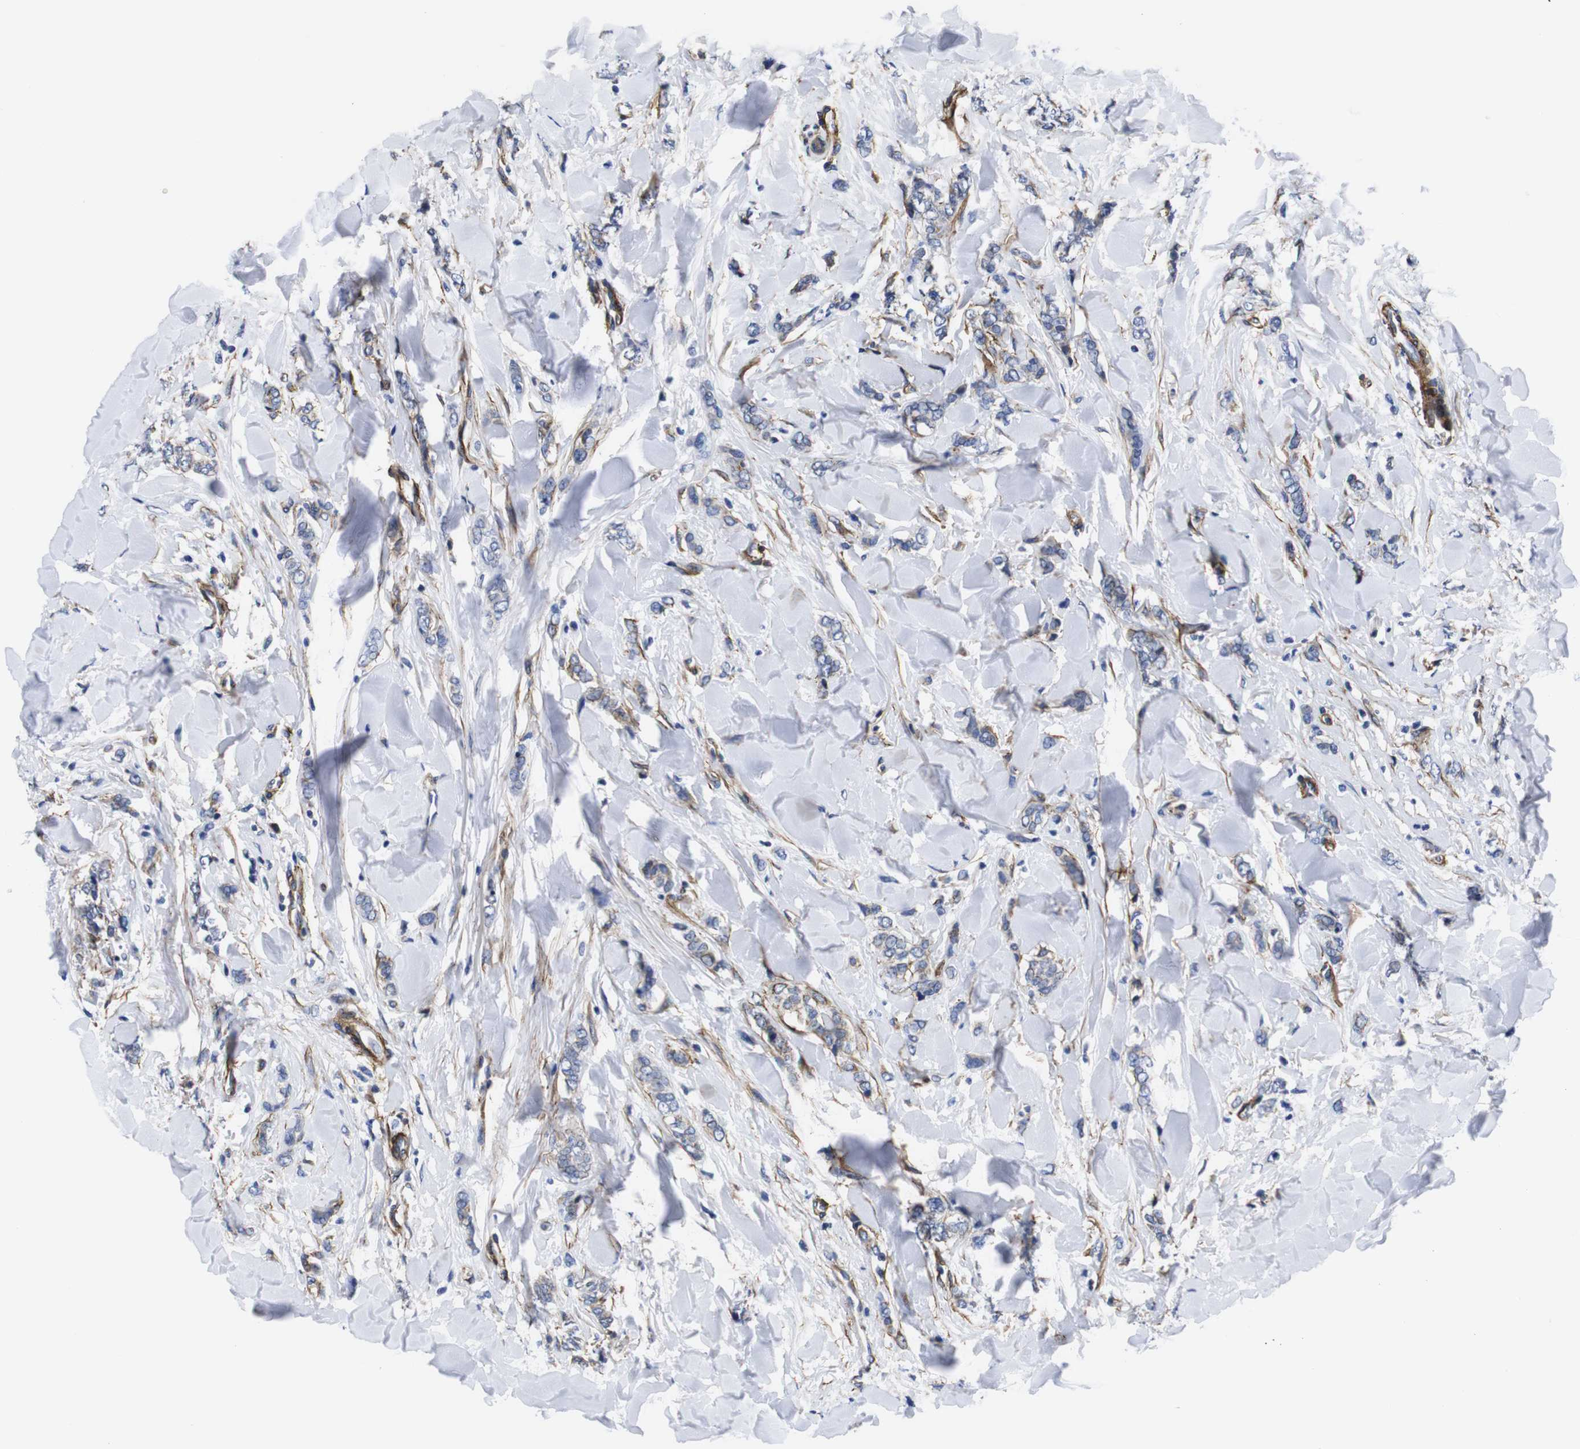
{"staining": {"intensity": "weak", "quantity": "<25%", "location": "cytoplasmic/membranous"}, "tissue": "breast cancer", "cell_type": "Tumor cells", "image_type": "cancer", "snomed": [{"axis": "morphology", "description": "Lobular carcinoma"}, {"axis": "topography", "description": "Skin"}, {"axis": "topography", "description": "Breast"}], "caption": "IHC photomicrograph of breast cancer (lobular carcinoma) stained for a protein (brown), which exhibits no positivity in tumor cells.", "gene": "WNT10A", "patient": {"sex": "female", "age": 46}}